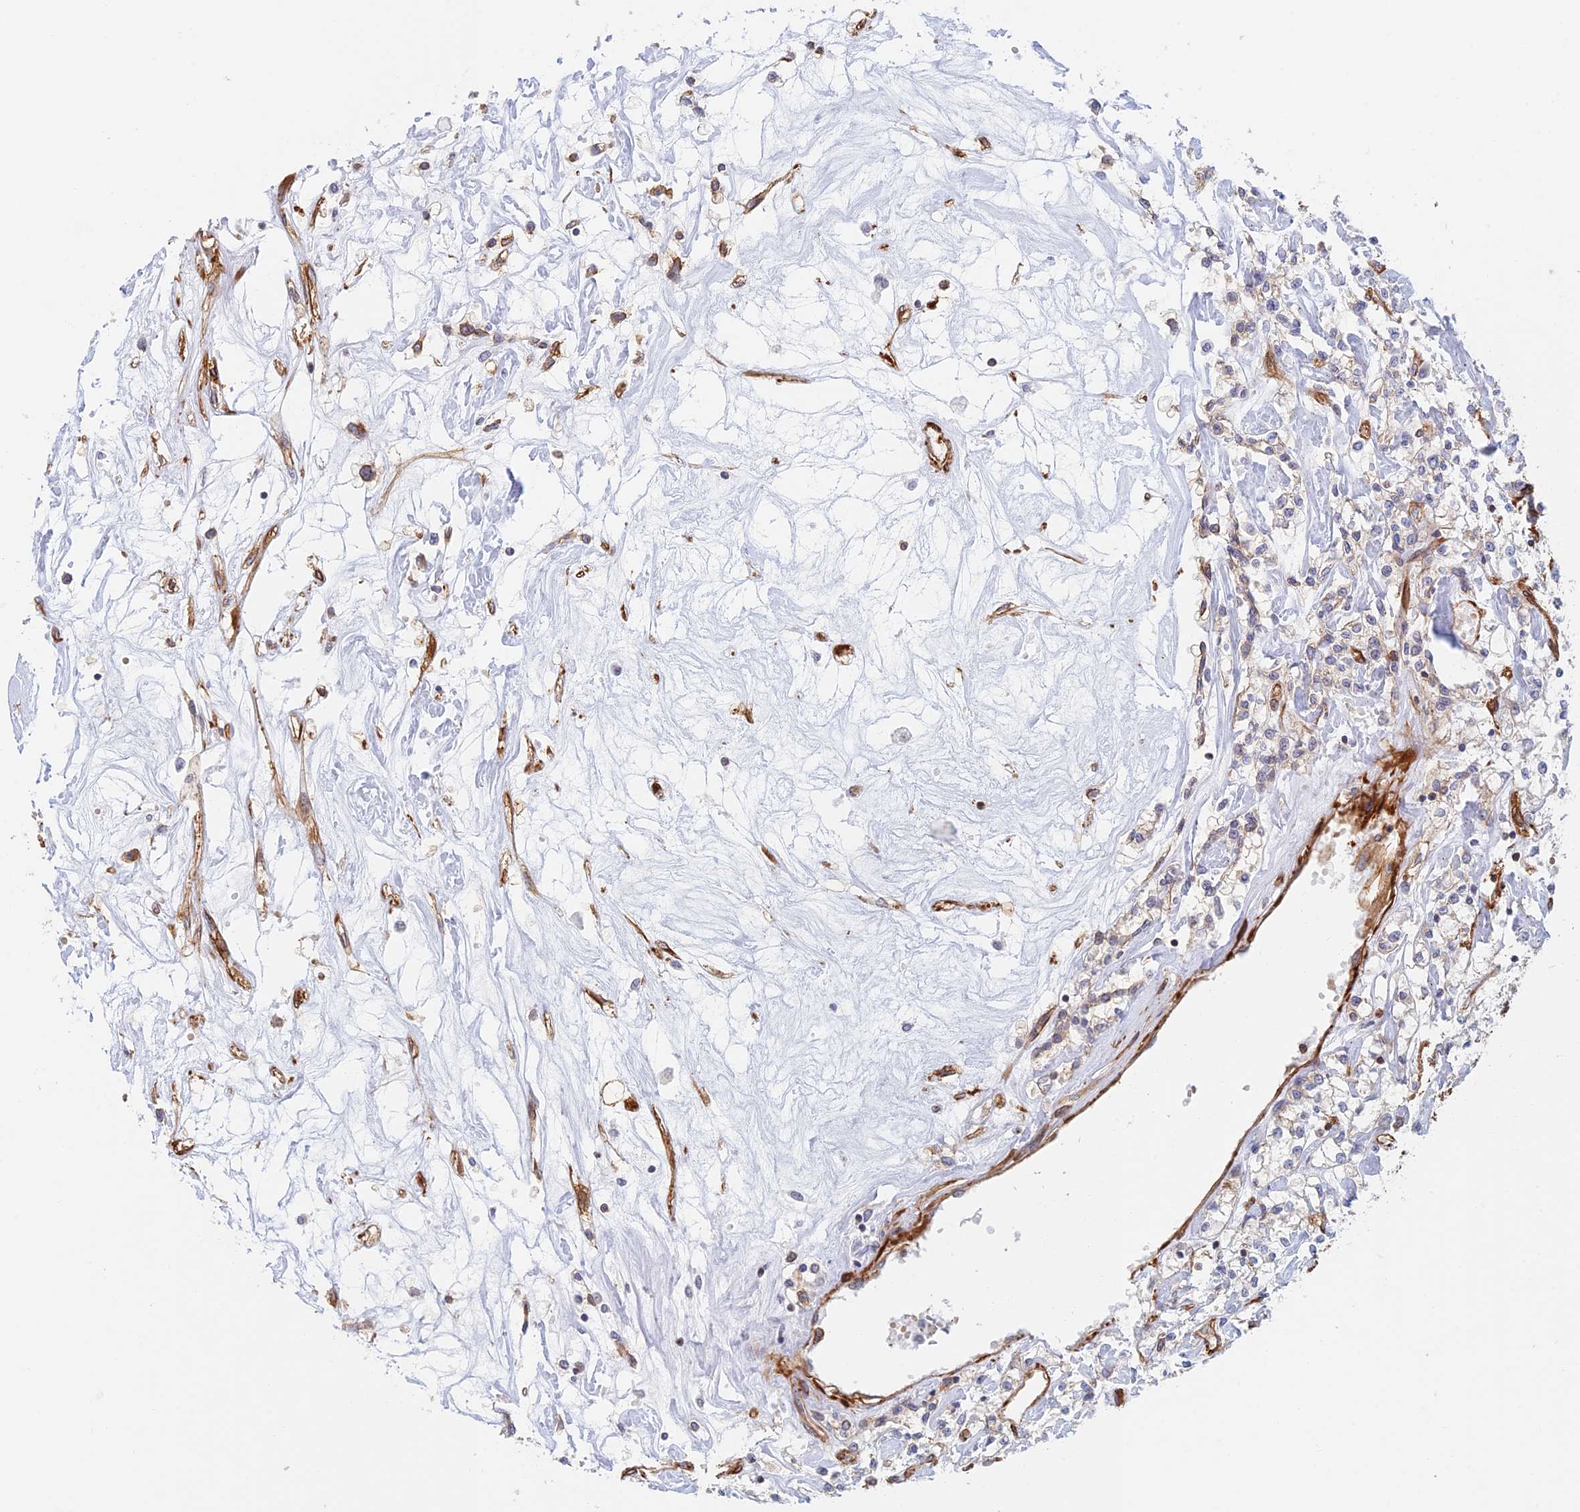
{"staining": {"intensity": "negative", "quantity": "none", "location": "none"}, "tissue": "renal cancer", "cell_type": "Tumor cells", "image_type": "cancer", "snomed": [{"axis": "morphology", "description": "Adenocarcinoma, NOS"}, {"axis": "topography", "description": "Kidney"}], "caption": "A photomicrograph of adenocarcinoma (renal) stained for a protein exhibits no brown staining in tumor cells.", "gene": "PAK4", "patient": {"sex": "female", "age": 59}}